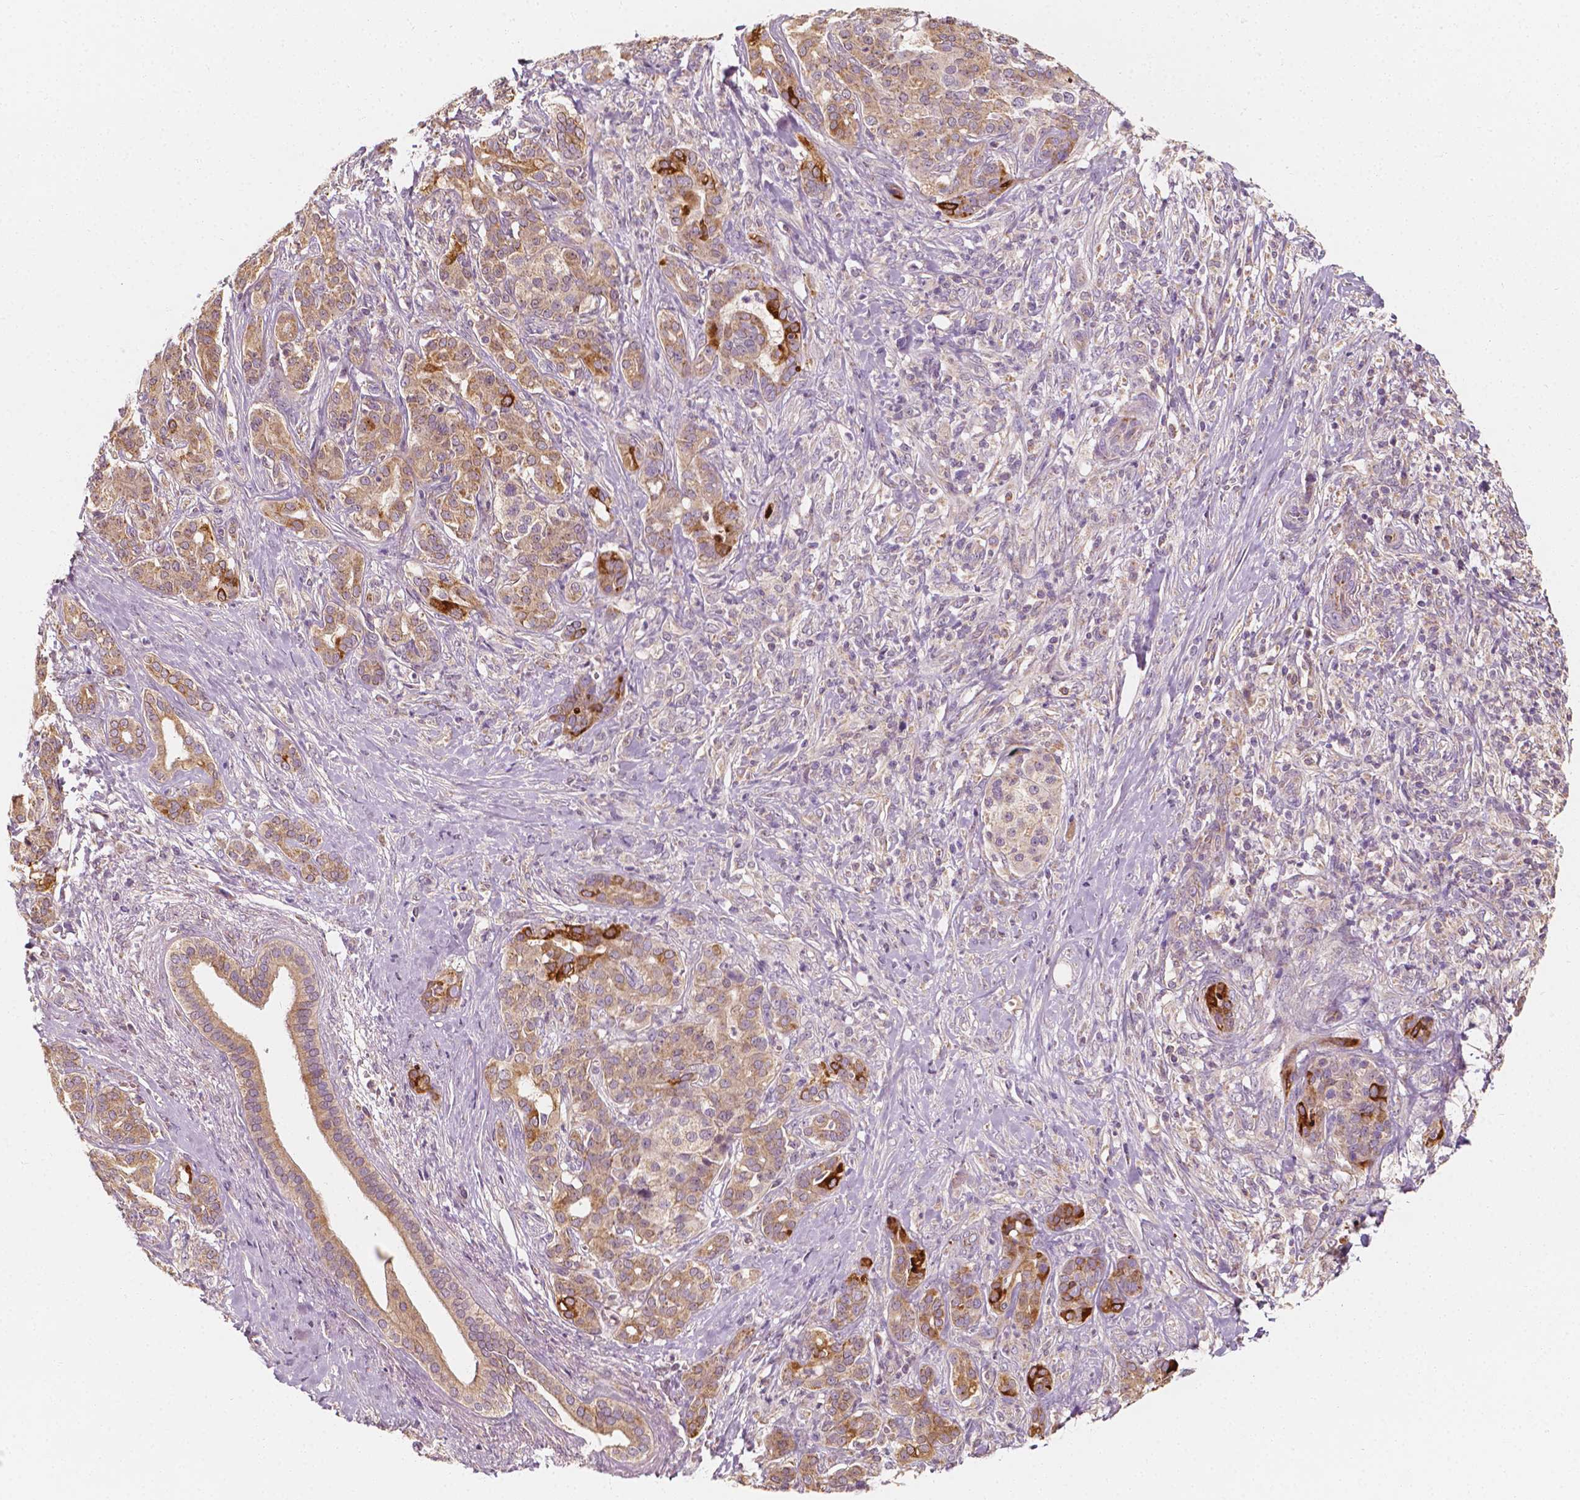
{"staining": {"intensity": "strong", "quantity": "<25%", "location": "cytoplasmic/membranous"}, "tissue": "pancreatic cancer", "cell_type": "Tumor cells", "image_type": "cancer", "snomed": [{"axis": "morphology", "description": "Normal tissue, NOS"}, {"axis": "morphology", "description": "Inflammation, NOS"}, {"axis": "morphology", "description": "Adenocarcinoma, NOS"}, {"axis": "topography", "description": "Pancreas"}], "caption": "IHC (DAB) staining of pancreatic cancer (adenocarcinoma) exhibits strong cytoplasmic/membranous protein positivity in about <25% of tumor cells. (Stains: DAB in brown, nuclei in blue, Microscopy: brightfield microscopy at high magnification).", "gene": "SHPK", "patient": {"sex": "male", "age": 57}}